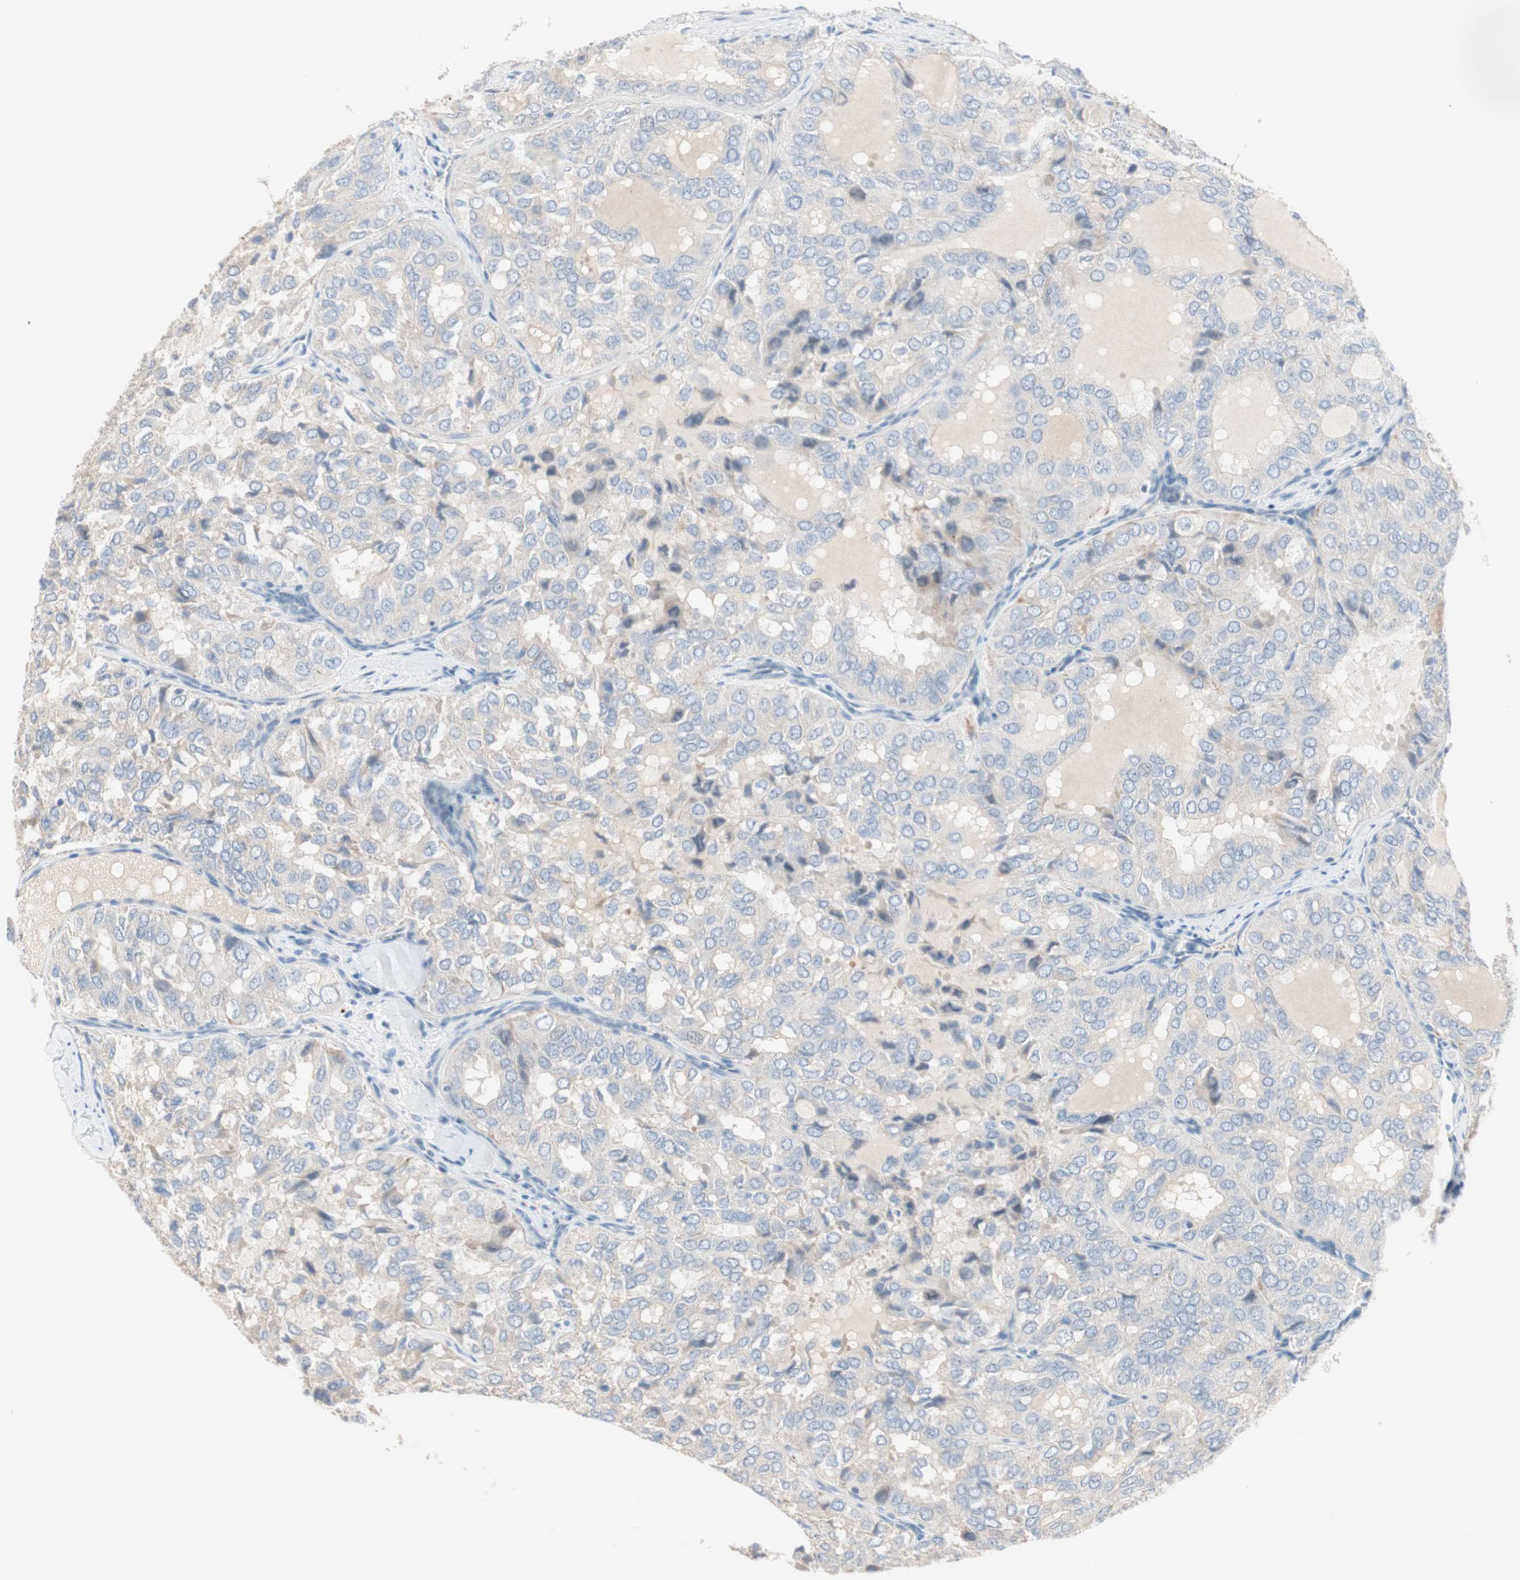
{"staining": {"intensity": "negative", "quantity": "none", "location": "none"}, "tissue": "thyroid cancer", "cell_type": "Tumor cells", "image_type": "cancer", "snomed": [{"axis": "morphology", "description": "Follicular adenoma carcinoma, NOS"}, {"axis": "topography", "description": "Thyroid gland"}], "caption": "Tumor cells show no significant protein positivity in follicular adenoma carcinoma (thyroid). (Stains: DAB (3,3'-diaminobenzidine) immunohistochemistry with hematoxylin counter stain, Microscopy: brightfield microscopy at high magnification).", "gene": "PDZK1", "patient": {"sex": "male", "age": 75}}